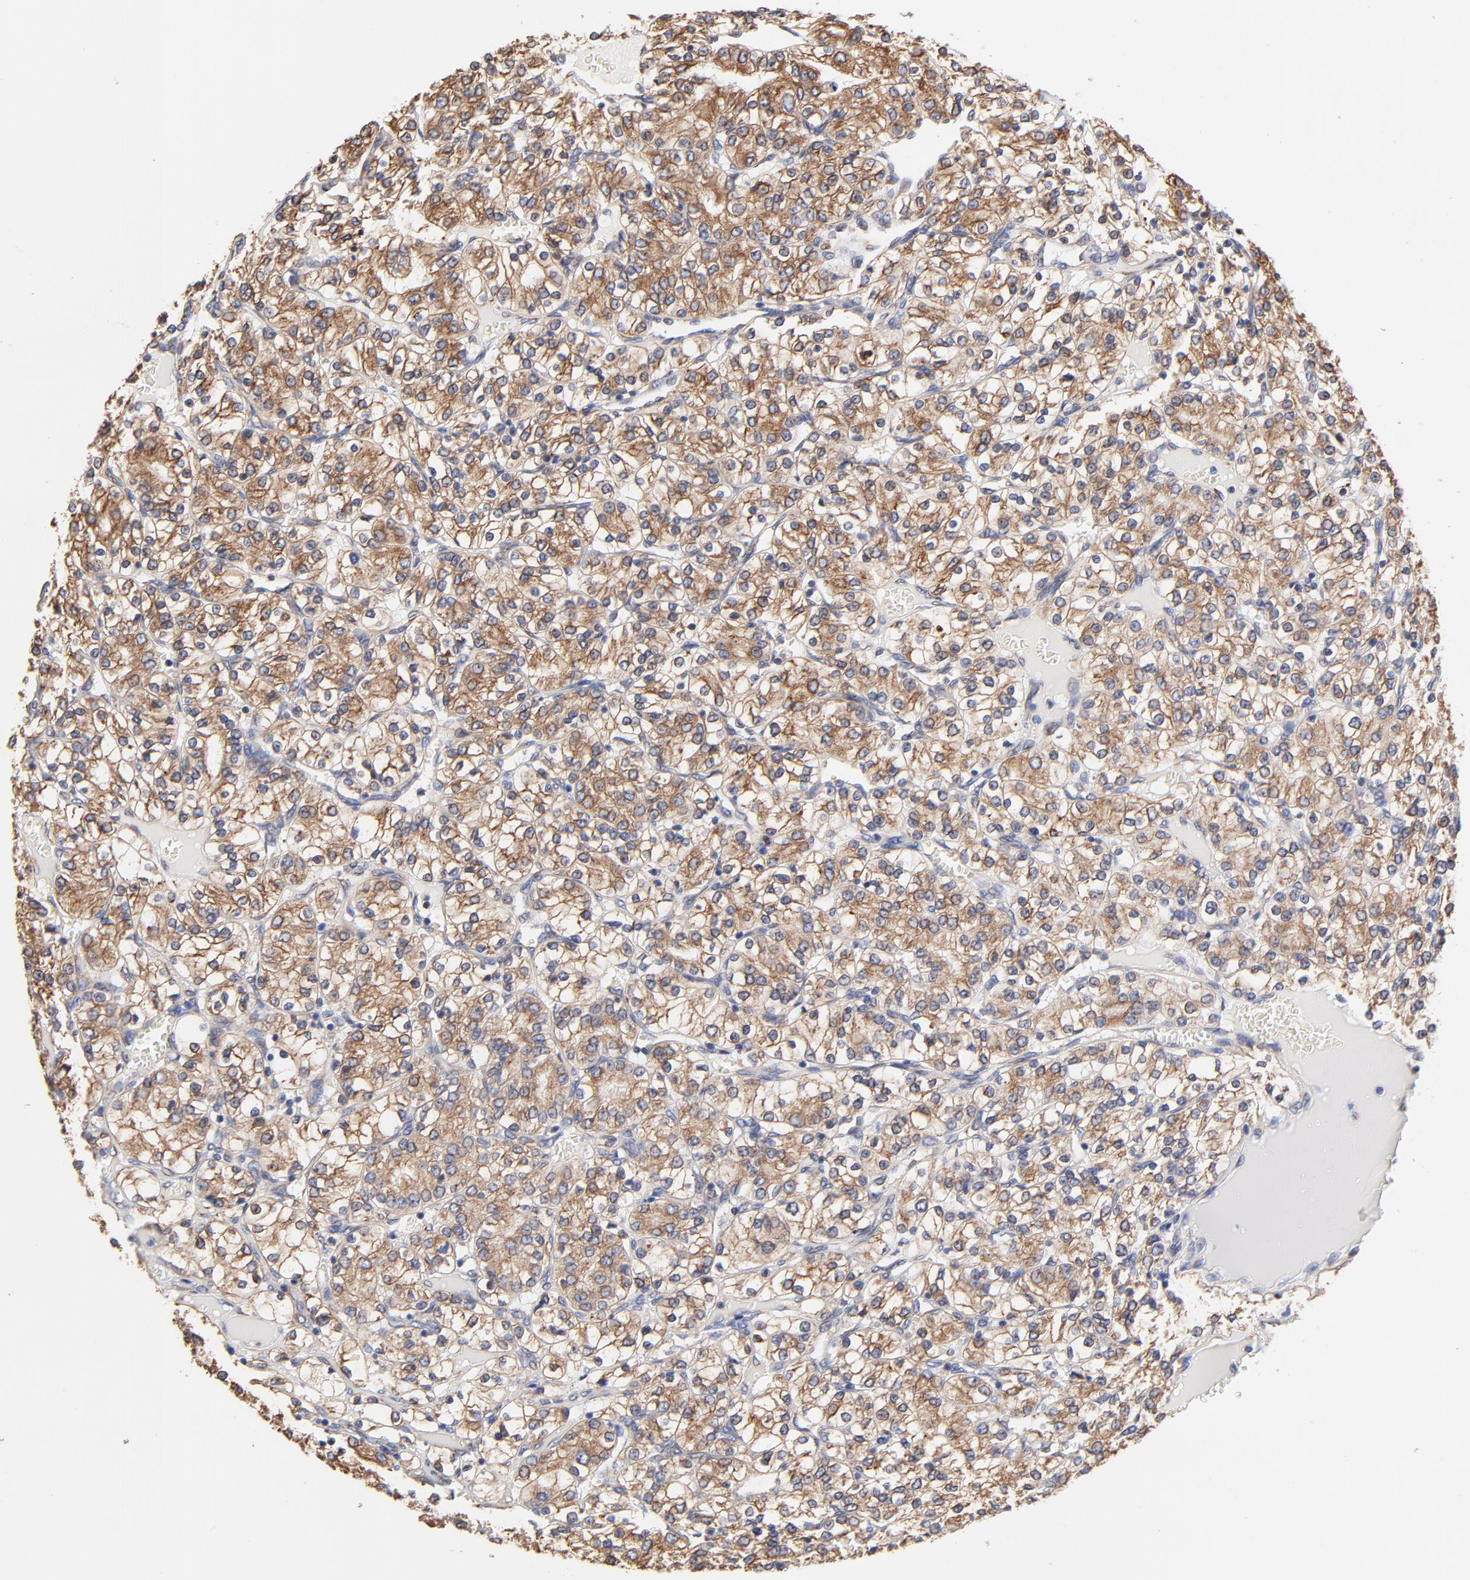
{"staining": {"intensity": "moderate", "quantity": ">75%", "location": "cytoplasmic/membranous"}, "tissue": "renal cancer", "cell_type": "Tumor cells", "image_type": "cancer", "snomed": [{"axis": "morphology", "description": "Adenocarcinoma, NOS"}, {"axis": "topography", "description": "Kidney"}], "caption": "This is a photomicrograph of immunohistochemistry (IHC) staining of adenocarcinoma (renal), which shows moderate positivity in the cytoplasmic/membranous of tumor cells.", "gene": "LMAN1", "patient": {"sex": "female", "age": 62}}